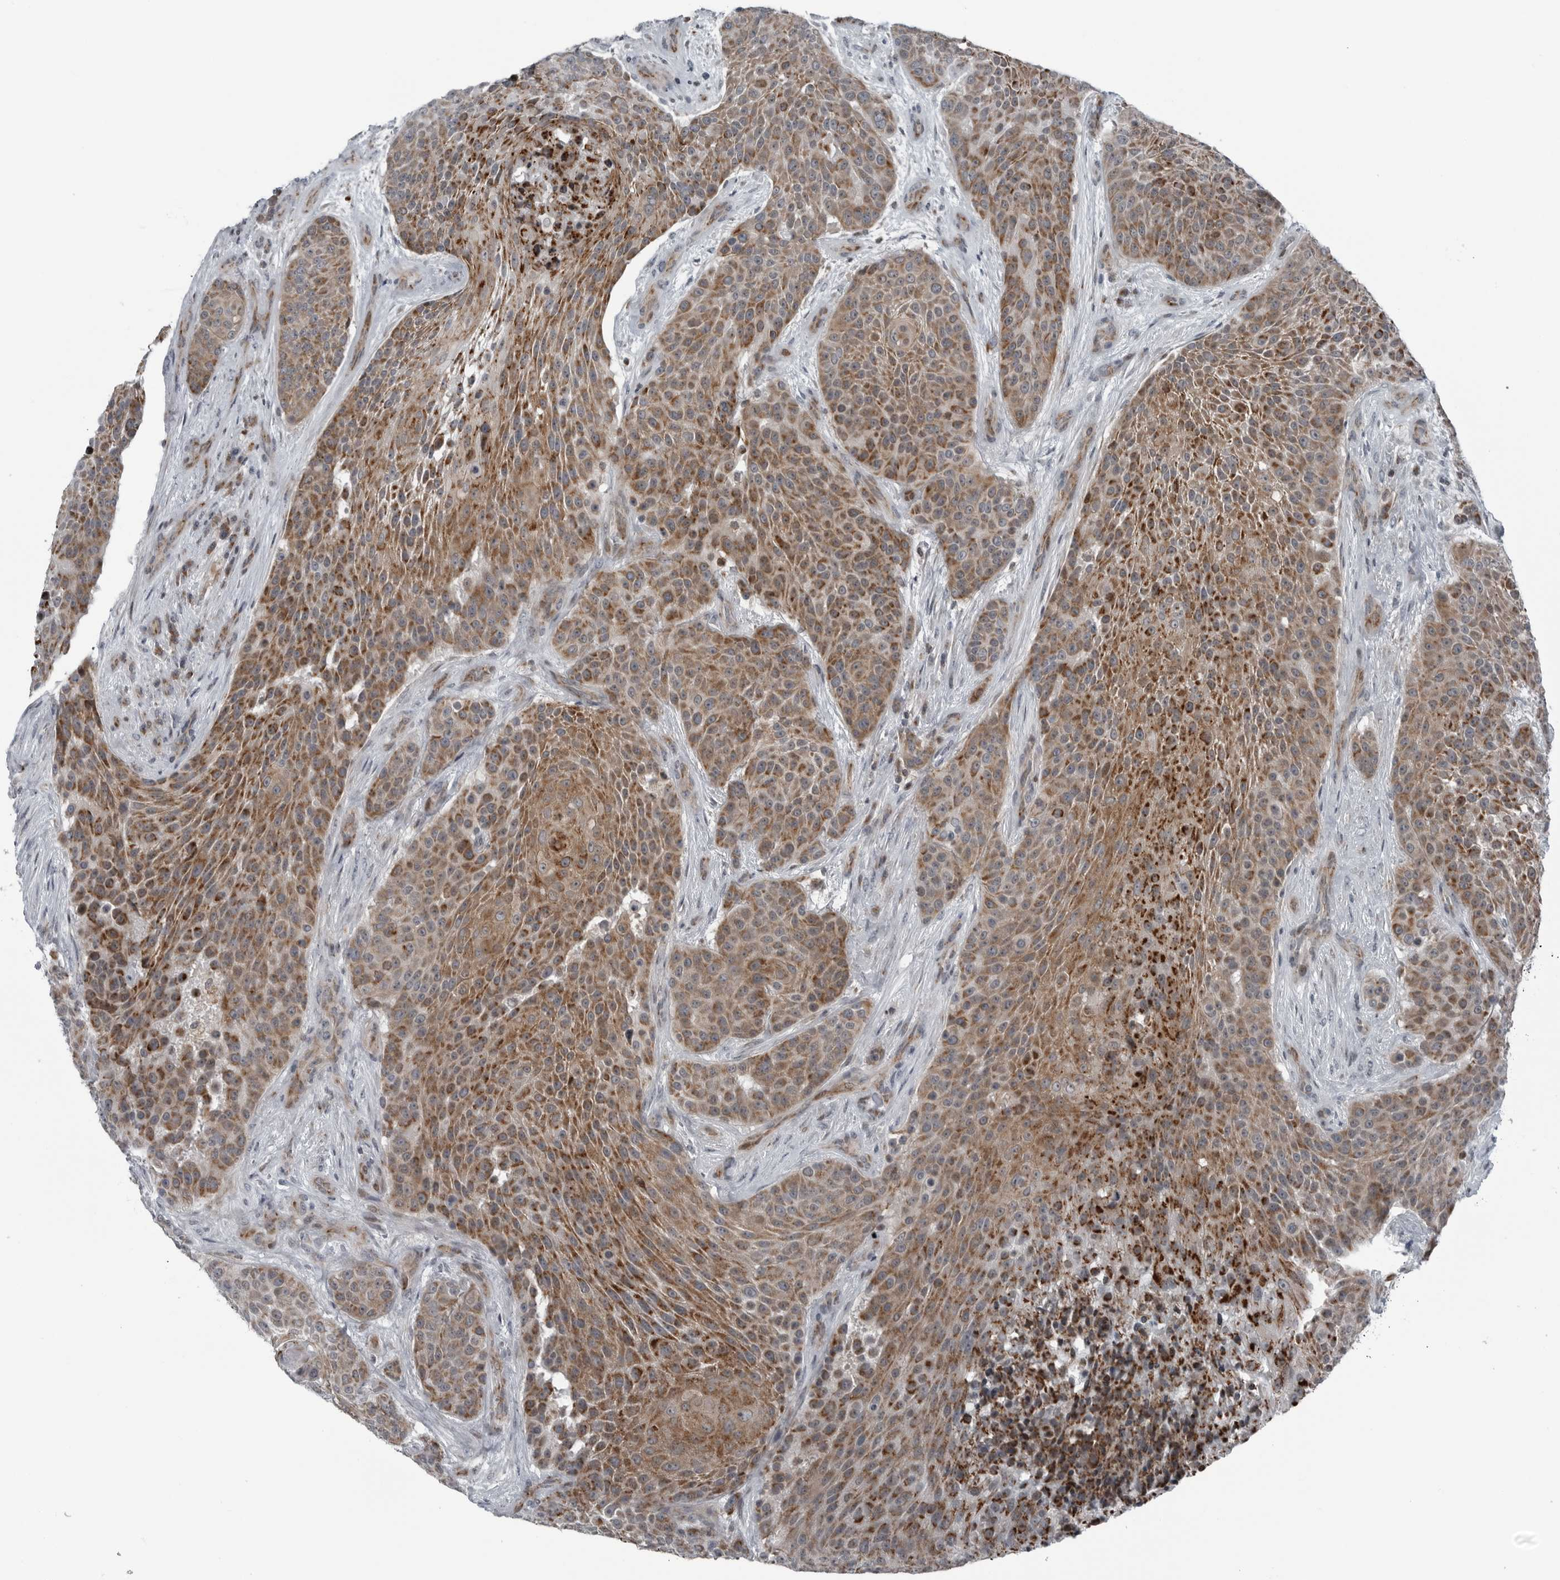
{"staining": {"intensity": "moderate", "quantity": ">75%", "location": "cytoplasmic/membranous"}, "tissue": "urothelial cancer", "cell_type": "Tumor cells", "image_type": "cancer", "snomed": [{"axis": "morphology", "description": "Urothelial carcinoma, High grade"}, {"axis": "topography", "description": "Urinary bladder"}], "caption": "Tumor cells reveal medium levels of moderate cytoplasmic/membranous expression in approximately >75% of cells in human high-grade urothelial carcinoma.", "gene": "GAK", "patient": {"sex": "female", "age": 63}}